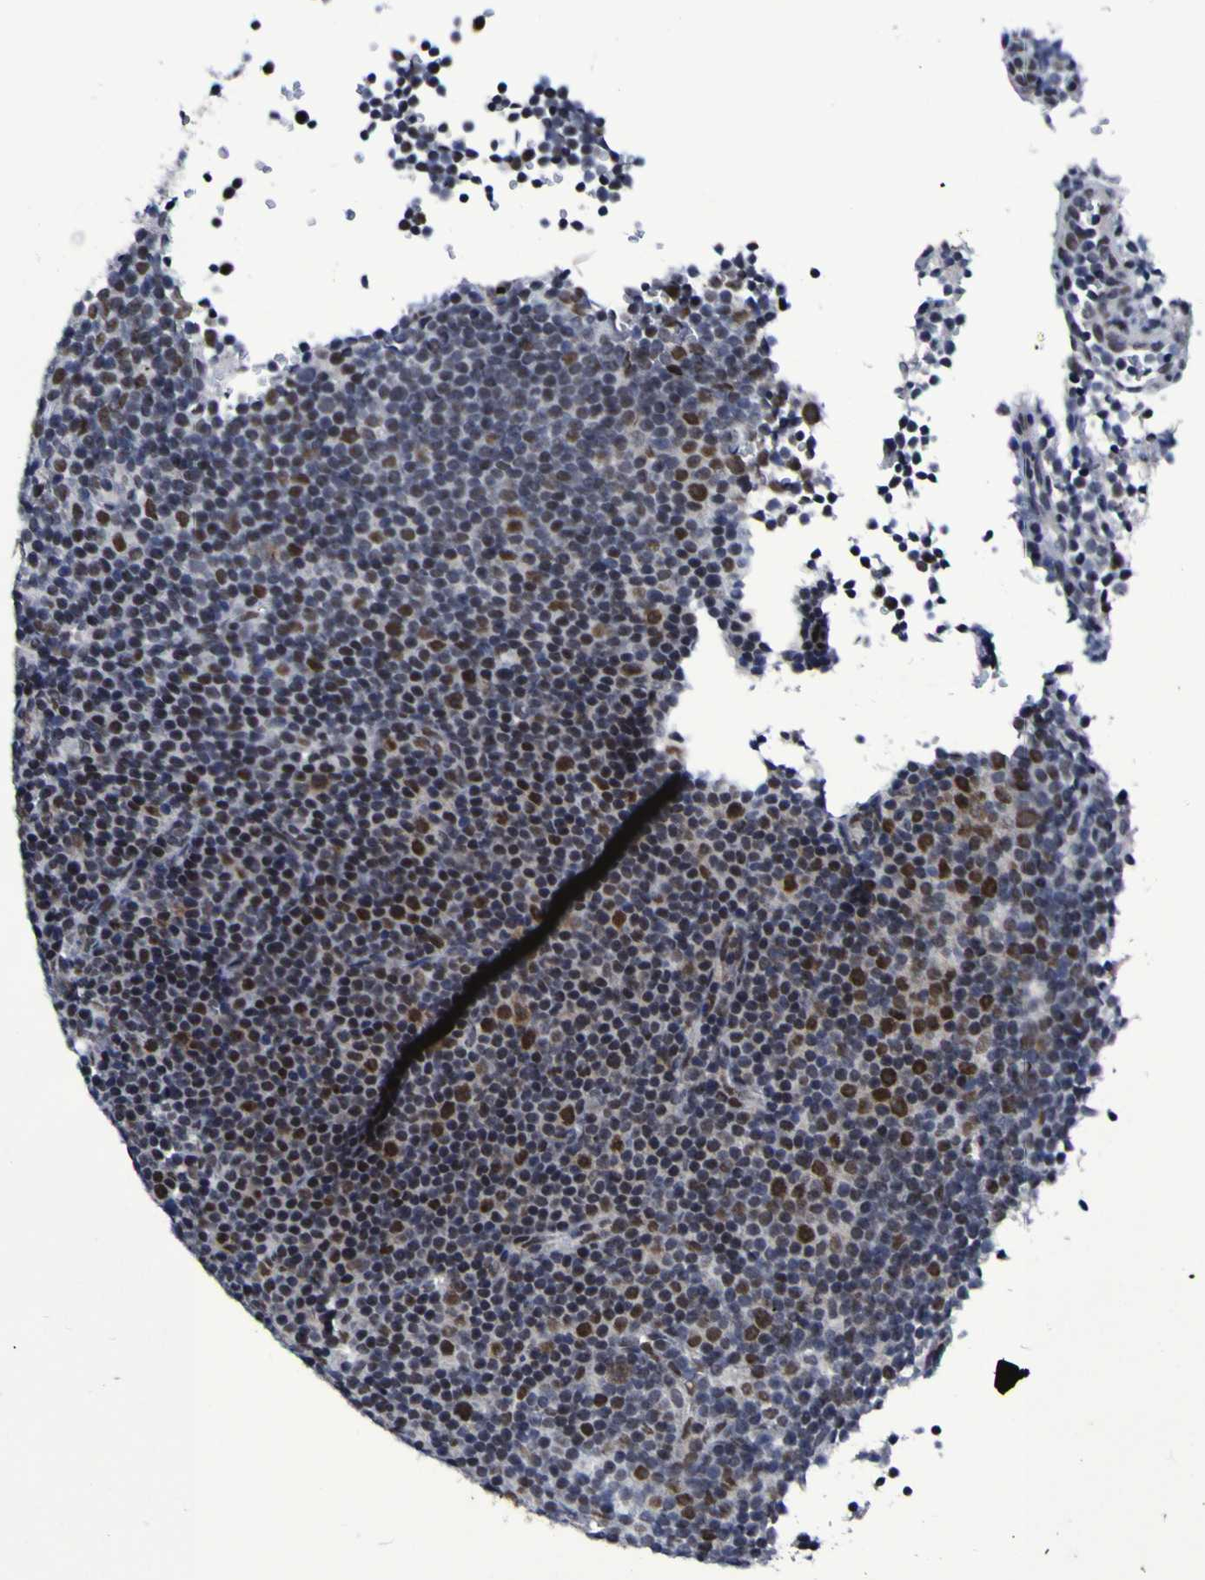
{"staining": {"intensity": "strong", "quantity": "<25%", "location": "nuclear"}, "tissue": "lymphoma", "cell_type": "Tumor cells", "image_type": "cancer", "snomed": [{"axis": "morphology", "description": "Malignant lymphoma, non-Hodgkin's type, Low grade"}, {"axis": "topography", "description": "Lymph node"}], "caption": "Protein staining of lymphoma tissue demonstrates strong nuclear positivity in approximately <25% of tumor cells.", "gene": "MBD3", "patient": {"sex": "female", "age": 67}}